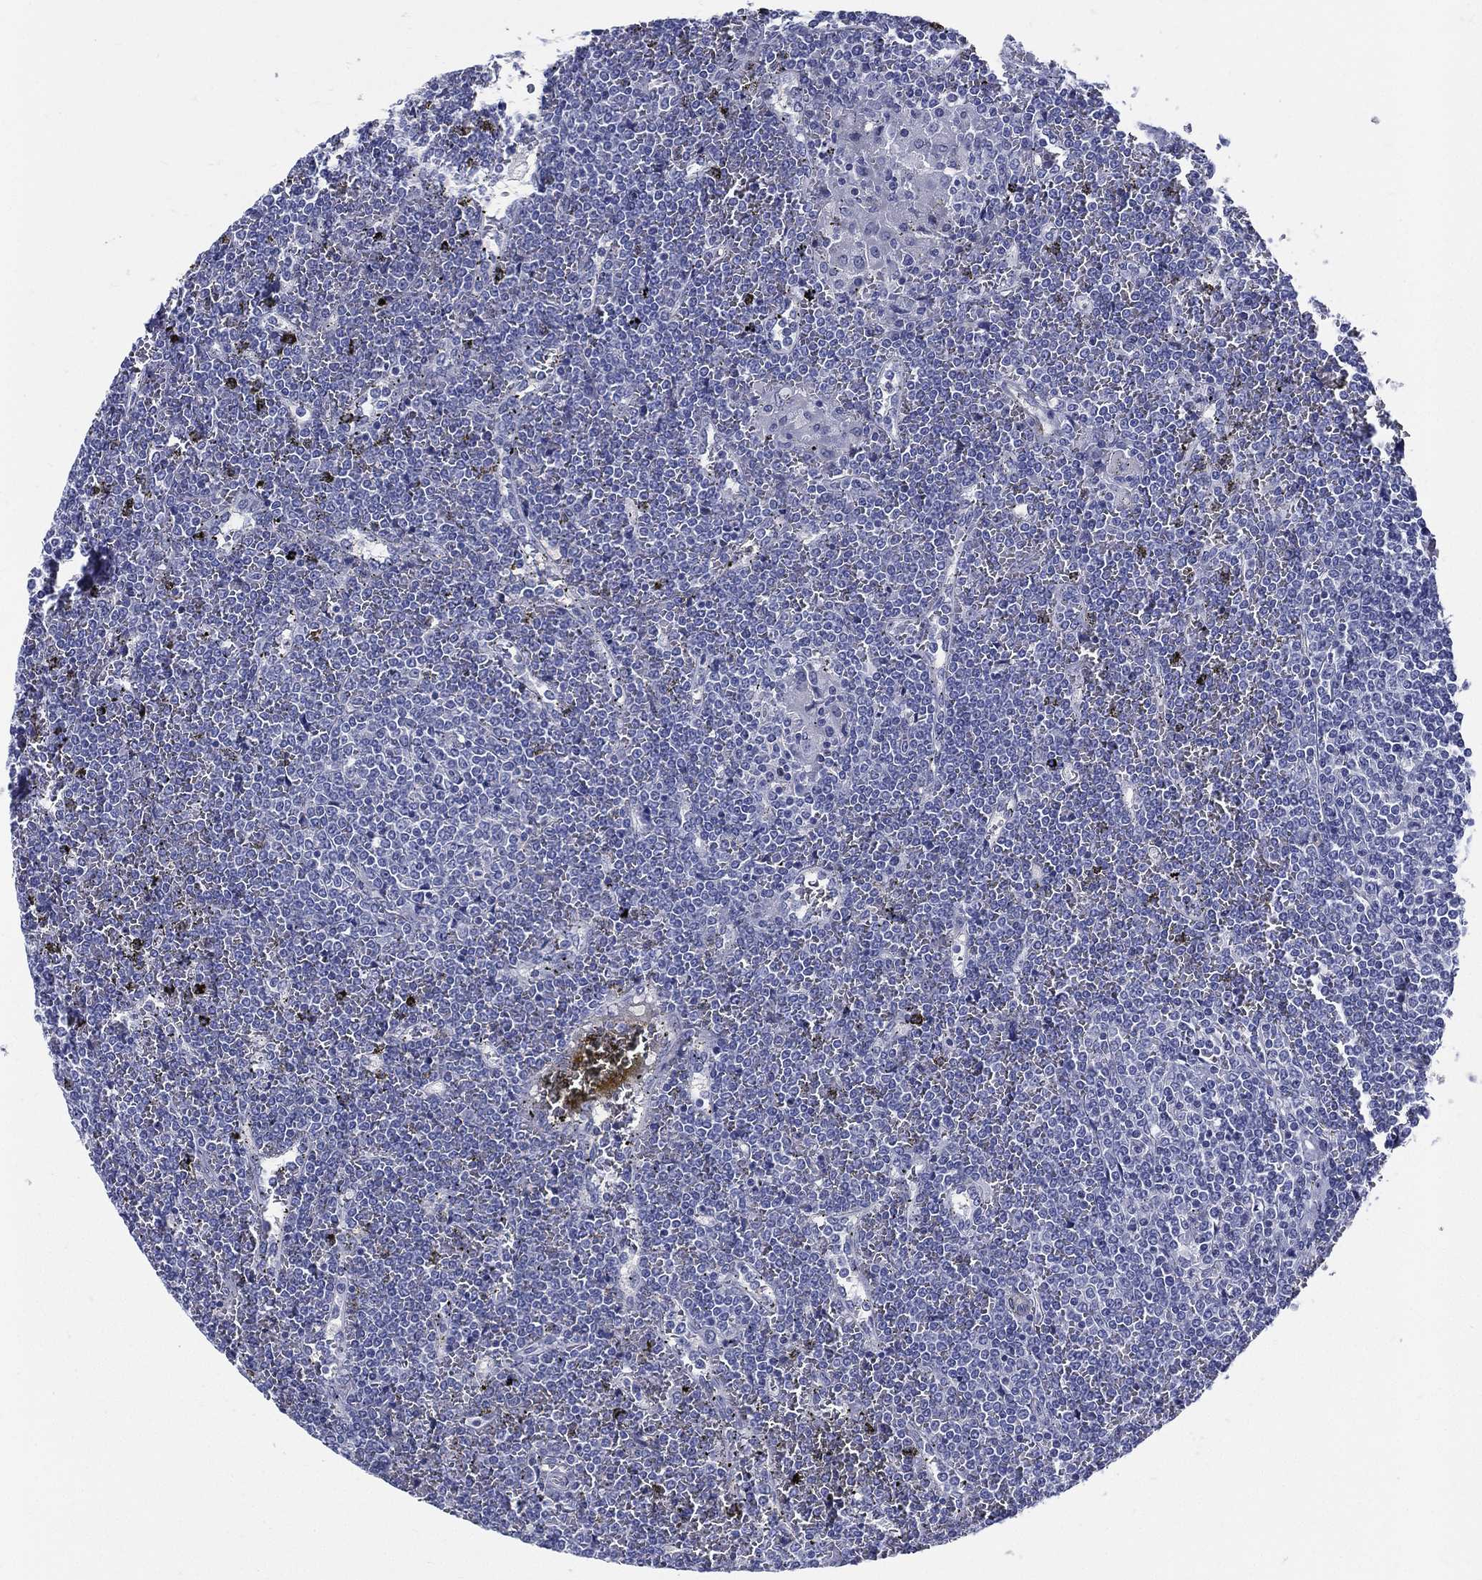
{"staining": {"intensity": "negative", "quantity": "none", "location": "none"}, "tissue": "lymphoma", "cell_type": "Tumor cells", "image_type": "cancer", "snomed": [{"axis": "morphology", "description": "Malignant lymphoma, non-Hodgkin's type, Low grade"}, {"axis": "topography", "description": "Spleen"}], "caption": "Immunohistochemistry micrograph of neoplastic tissue: human low-grade malignant lymphoma, non-Hodgkin's type stained with DAB (3,3'-diaminobenzidine) shows no significant protein expression in tumor cells.", "gene": "NEDD9", "patient": {"sex": "female", "age": 19}}